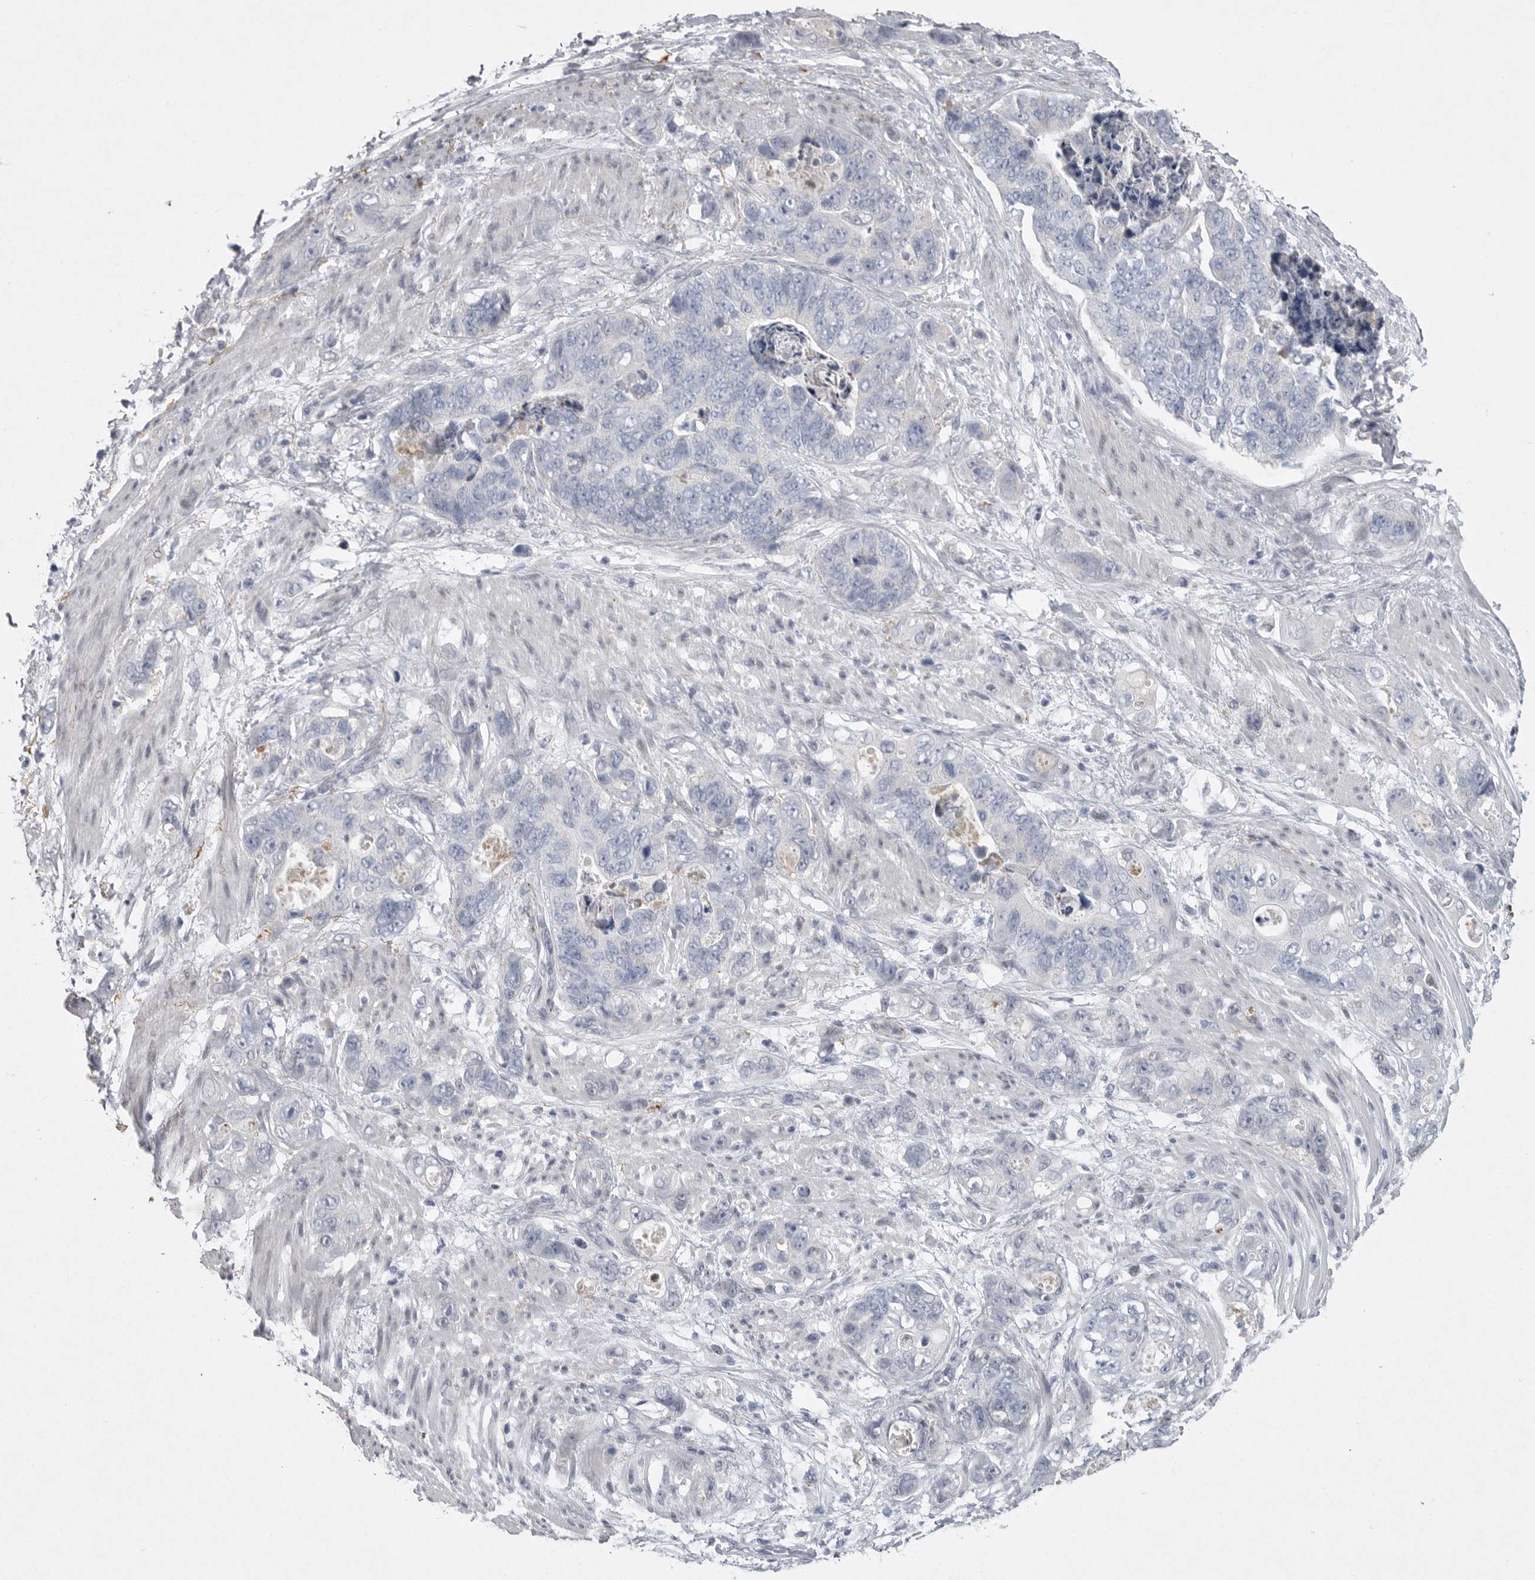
{"staining": {"intensity": "negative", "quantity": "none", "location": "none"}, "tissue": "stomach cancer", "cell_type": "Tumor cells", "image_type": "cancer", "snomed": [{"axis": "morphology", "description": "Normal tissue, NOS"}, {"axis": "morphology", "description": "Adenocarcinoma, NOS"}, {"axis": "topography", "description": "Stomach"}], "caption": "Photomicrograph shows no protein expression in tumor cells of stomach cancer (adenocarcinoma) tissue. The staining is performed using DAB brown chromogen with nuclei counter-stained in using hematoxylin.", "gene": "CRP", "patient": {"sex": "female", "age": 89}}